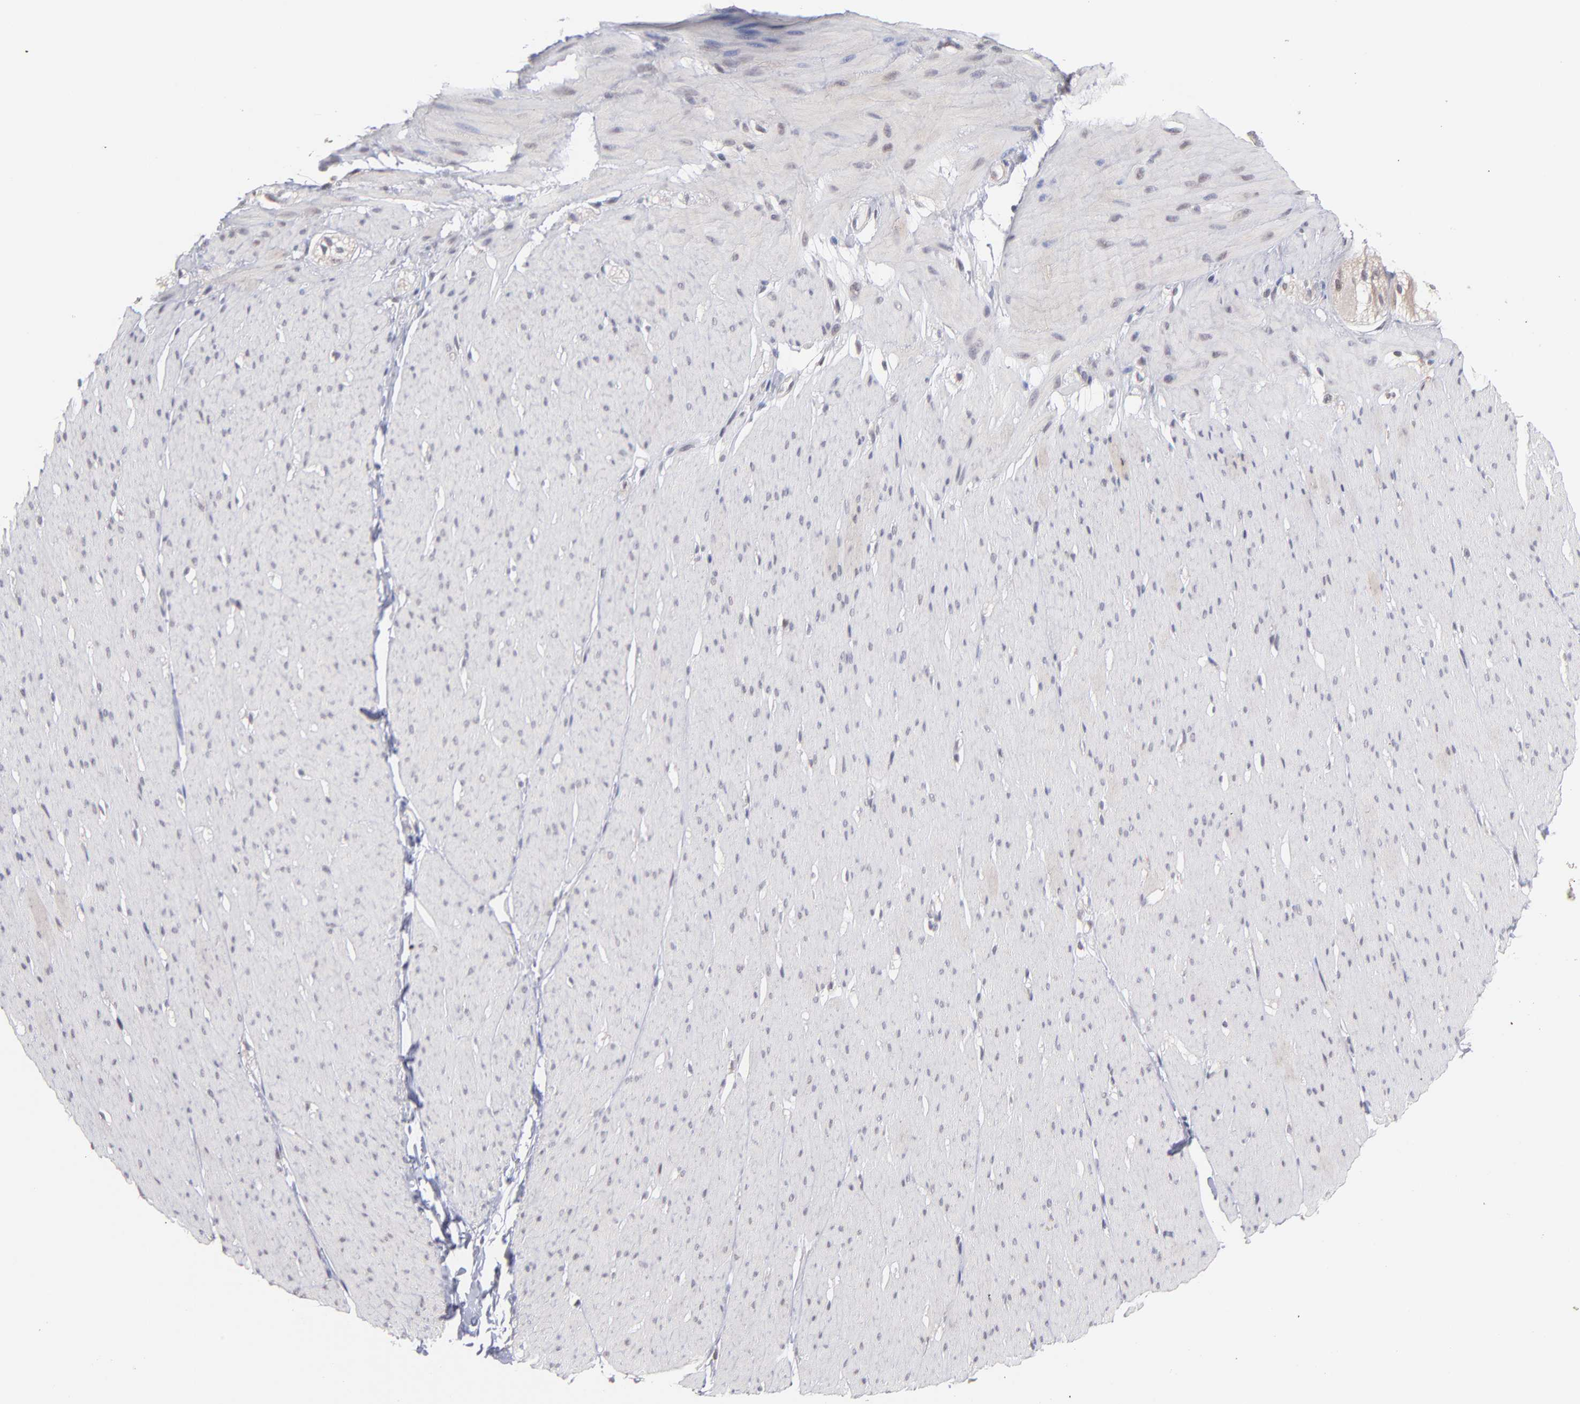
{"staining": {"intensity": "negative", "quantity": "none", "location": "none"}, "tissue": "smooth muscle", "cell_type": "Smooth muscle cells", "image_type": "normal", "snomed": [{"axis": "morphology", "description": "Normal tissue, NOS"}, {"axis": "topography", "description": "Smooth muscle"}, {"axis": "topography", "description": "Colon"}], "caption": "Immunohistochemical staining of benign human smooth muscle reveals no significant positivity in smooth muscle cells. (Immunohistochemistry (ihc), brightfield microscopy, high magnification).", "gene": "OAS1", "patient": {"sex": "male", "age": 67}}